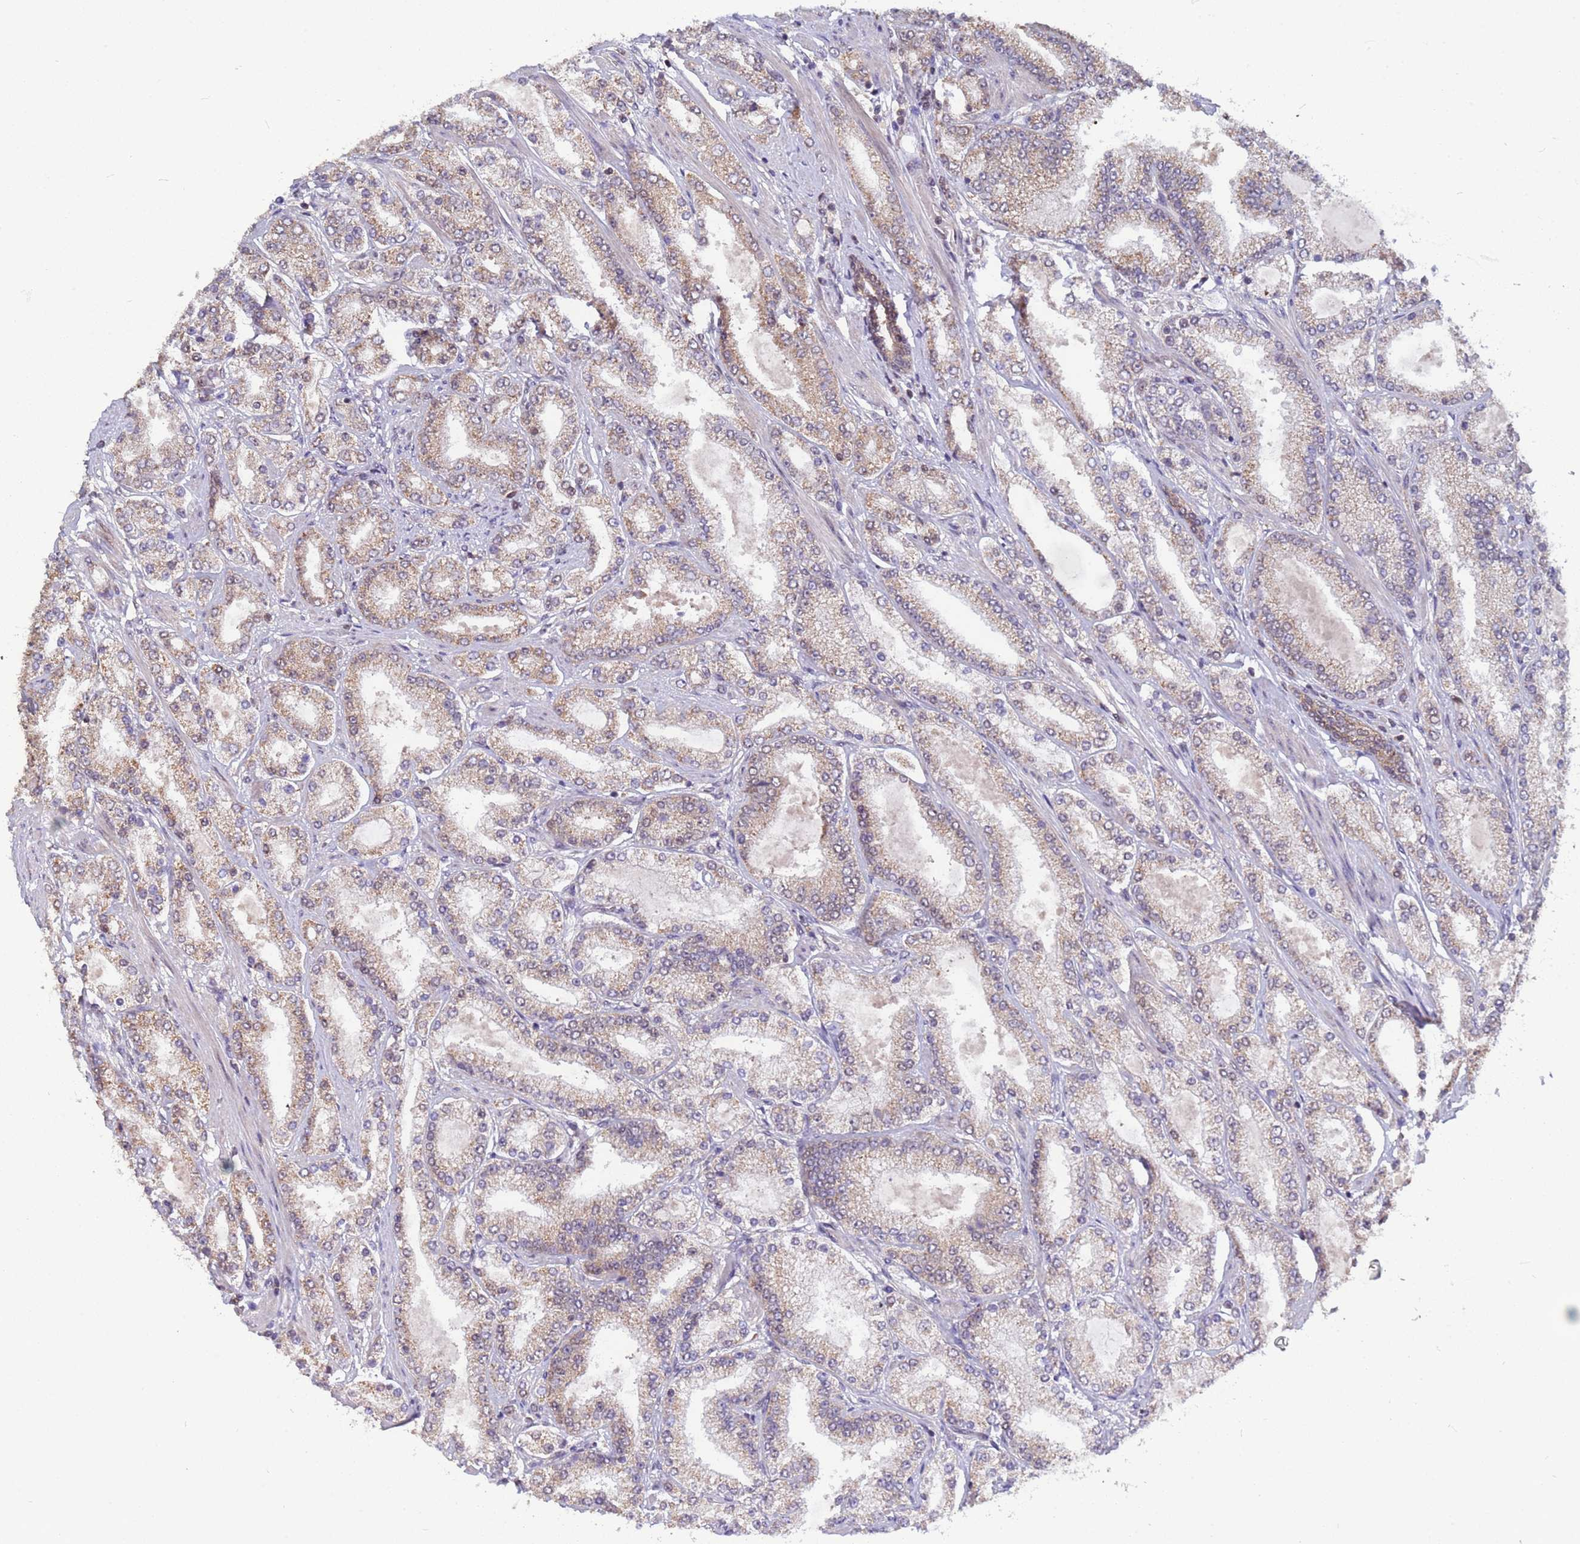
{"staining": {"intensity": "weak", "quantity": "25%-75%", "location": "cytoplasmic/membranous"}, "tissue": "prostate cancer", "cell_type": "Tumor cells", "image_type": "cancer", "snomed": [{"axis": "morphology", "description": "Adenocarcinoma, High grade"}, {"axis": "topography", "description": "Prostate"}], "caption": "A brown stain labels weak cytoplasmic/membranous staining of a protein in human prostate high-grade adenocarcinoma tumor cells.", "gene": "DENND2B", "patient": {"sex": "male", "age": 68}}